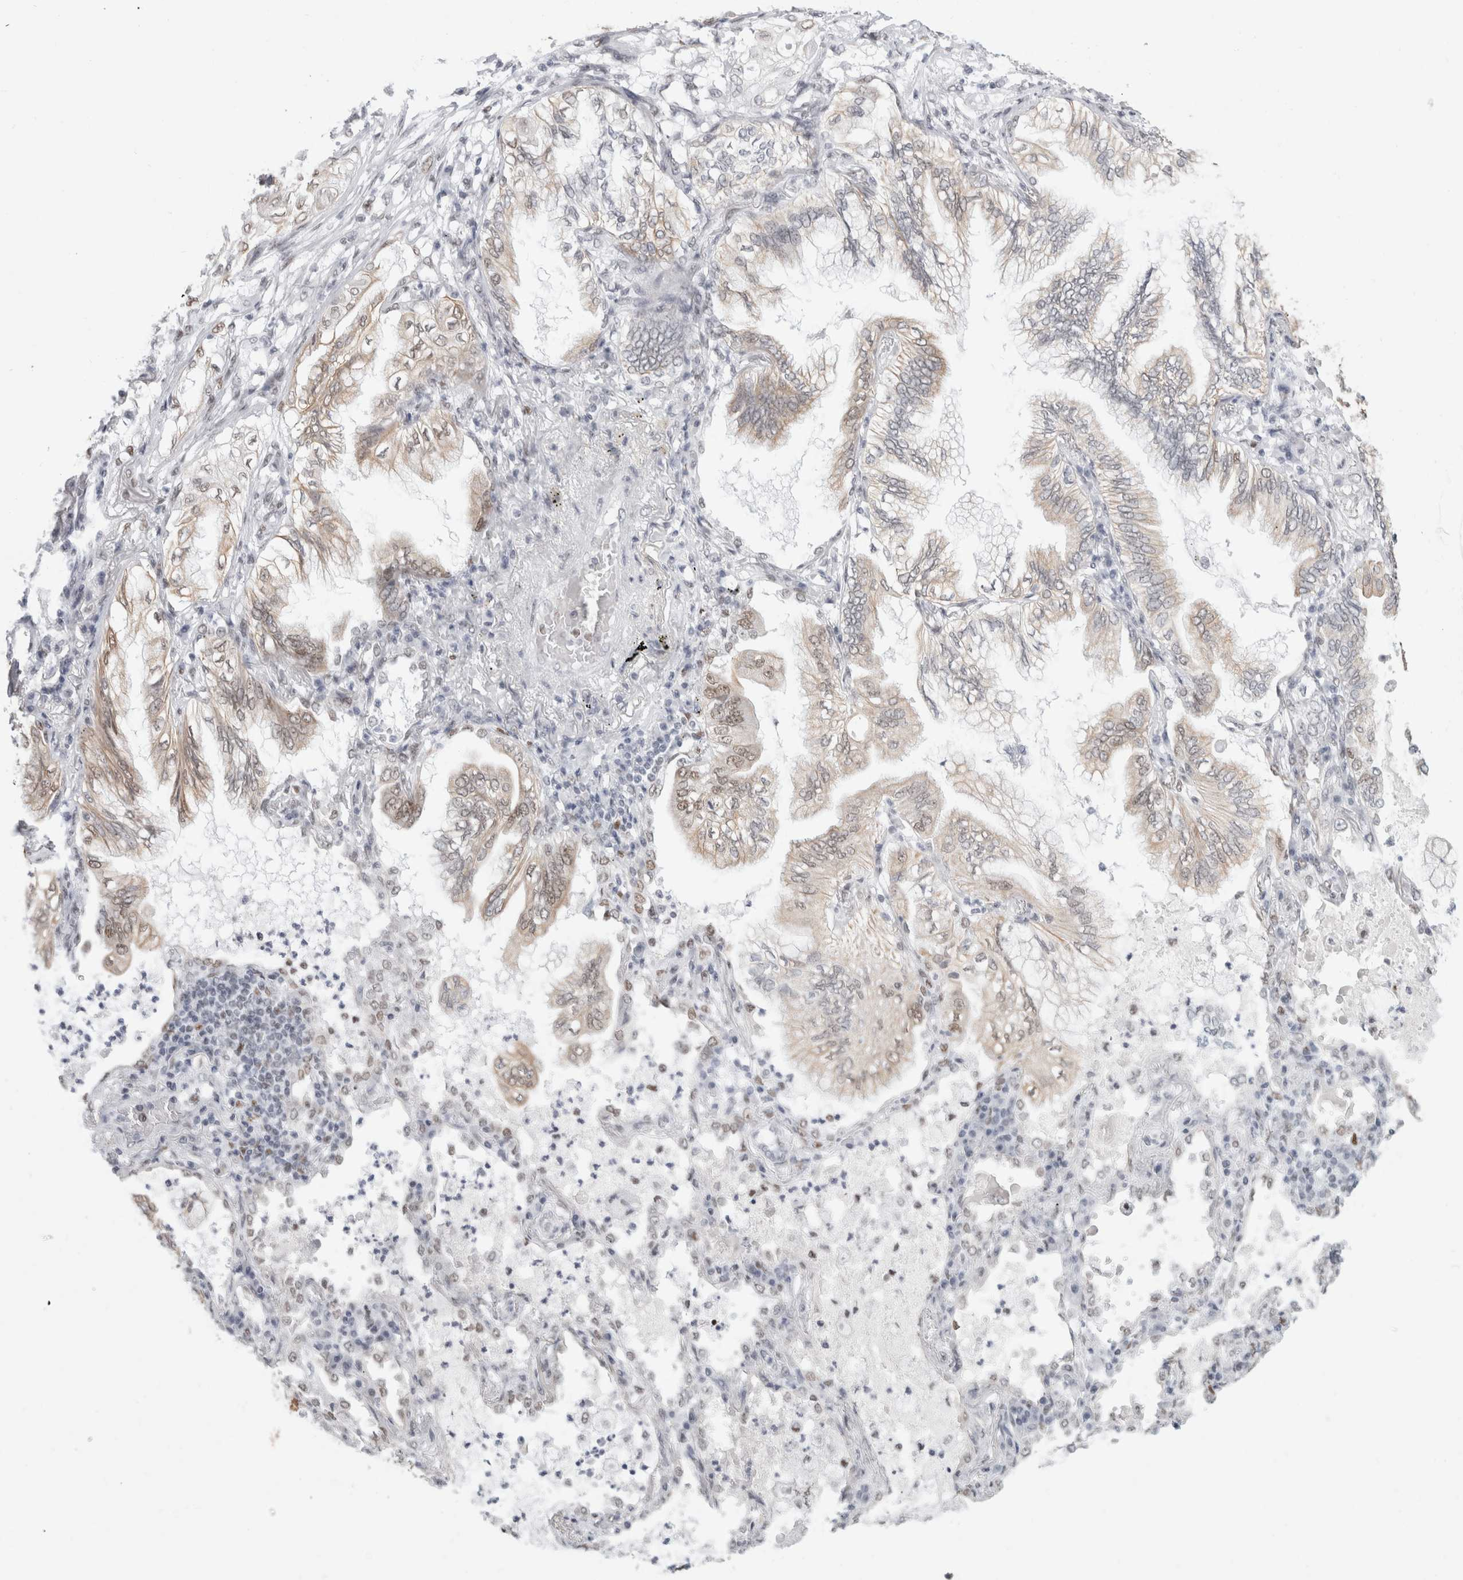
{"staining": {"intensity": "weak", "quantity": ">75%", "location": "cytoplasmic/membranous,nuclear"}, "tissue": "lung cancer", "cell_type": "Tumor cells", "image_type": "cancer", "snomed": [{"axis": "morphology", "description": "Adenocarcinoma, NOS"}, {"axis": "topography", "description": "Lung"}], "caption": "Immunohistochemistry histopathology image of lung adenocarcinoma stained for a protein (brown), which displays low levels of weak cytoplasmic/membranous and nuclear expression in approximately >75% of tumor cells.", "gene": "SMARCC1", "patient": {"sex": "female", "age": 70}}